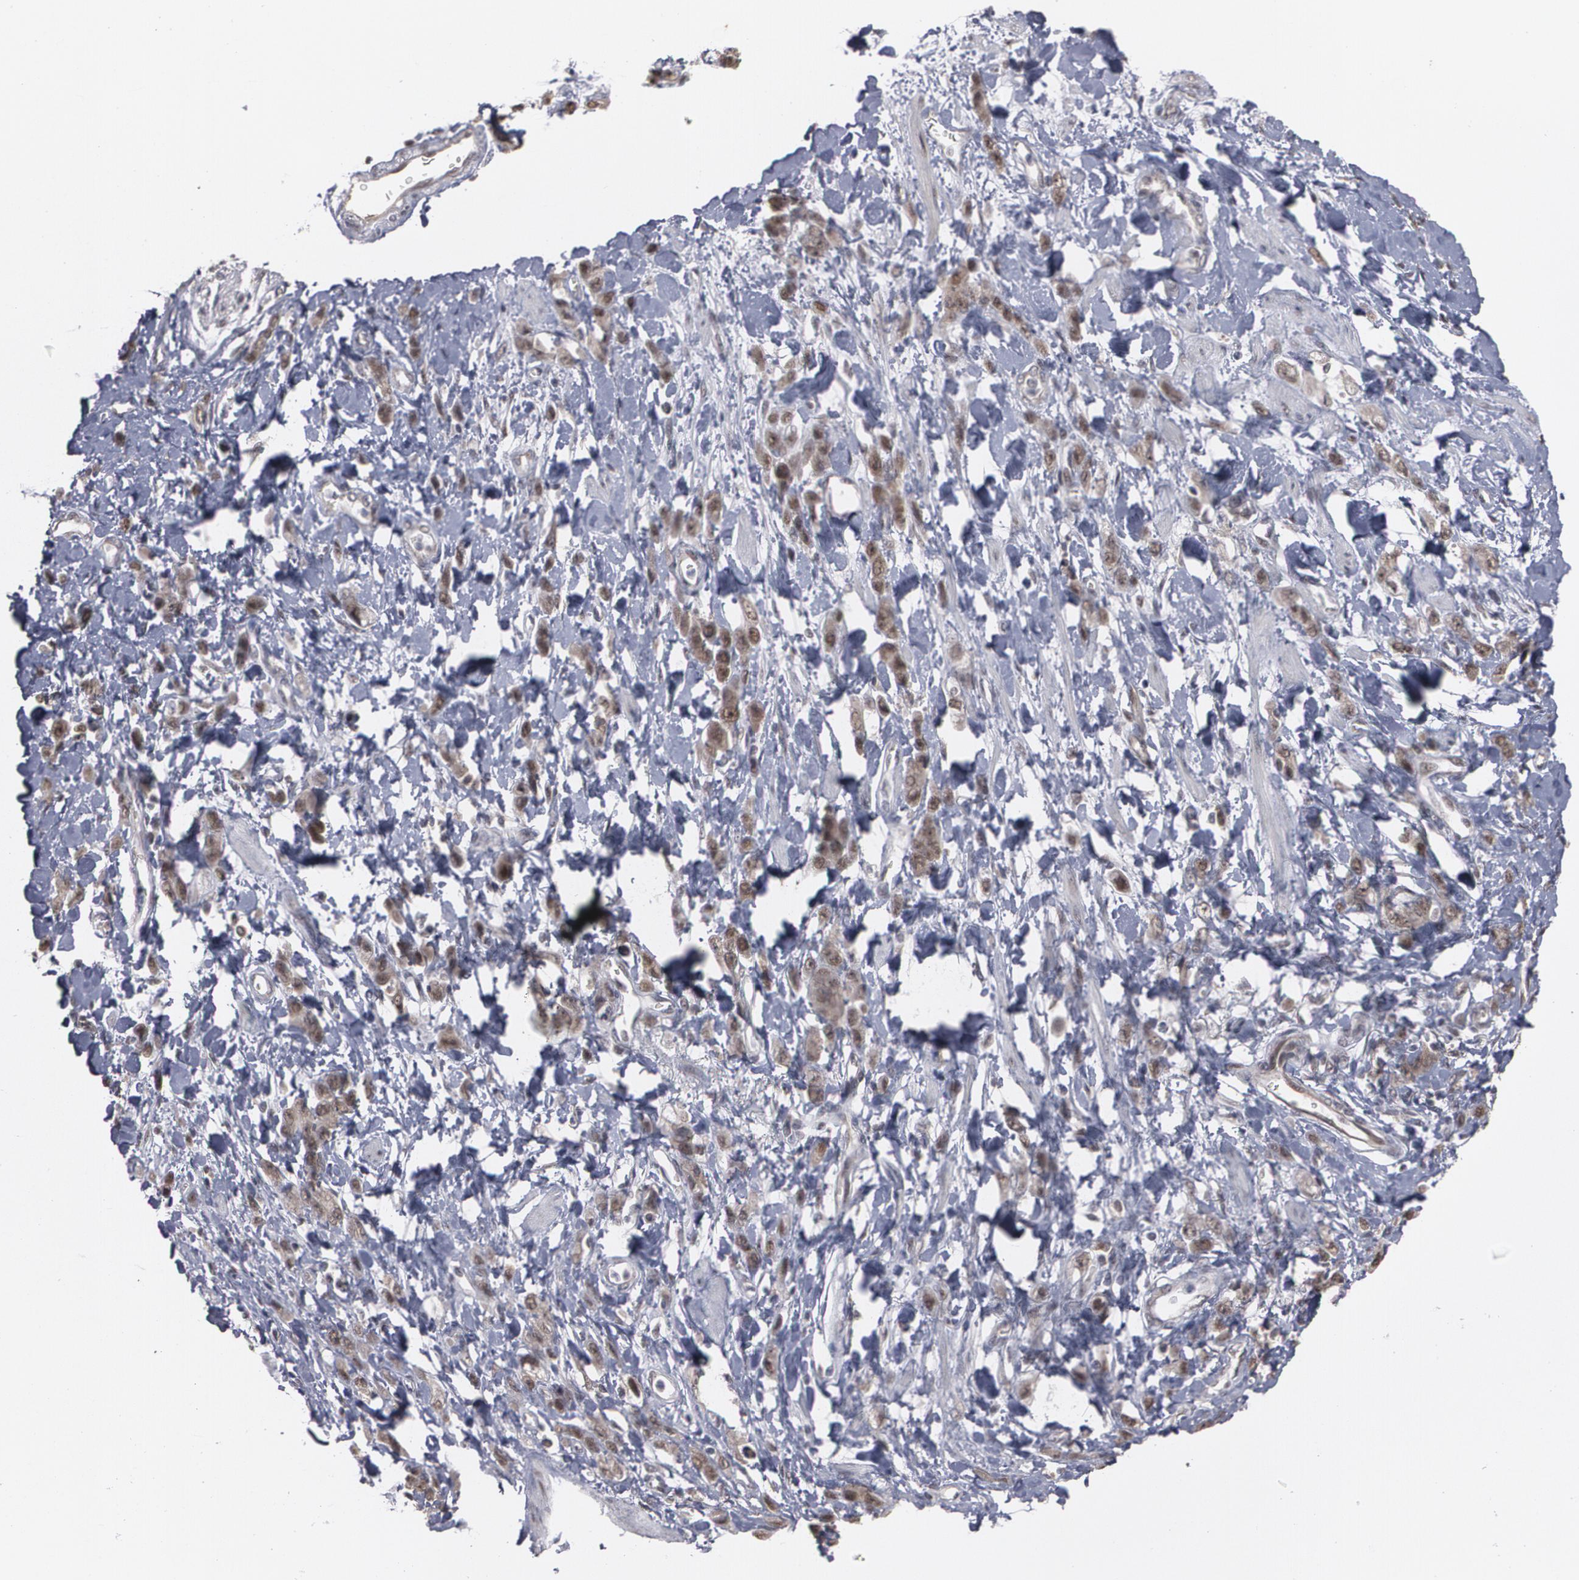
{"staining": {"intensity": "weak", "quantity": ">75%", "location": "nuclear"}, "tissue": "stomach cancer", "cell_type": "Tumor cells", "image_type": "cancer", "snomed": [{"axis": "morphology", "description": "Normal tissue, NOS"}, {"axis": "morphology", "description": "Adenocarcinoma, NOS"}, {"axis": "topography", "description": "Stomach"}], "caption": "Tumor cells demonstrate weak nuclear expression in approximately >75% of cells in stomach cancer.", "gene": "ZNF75A", "patient": {"sex": "male", "age": 82}}